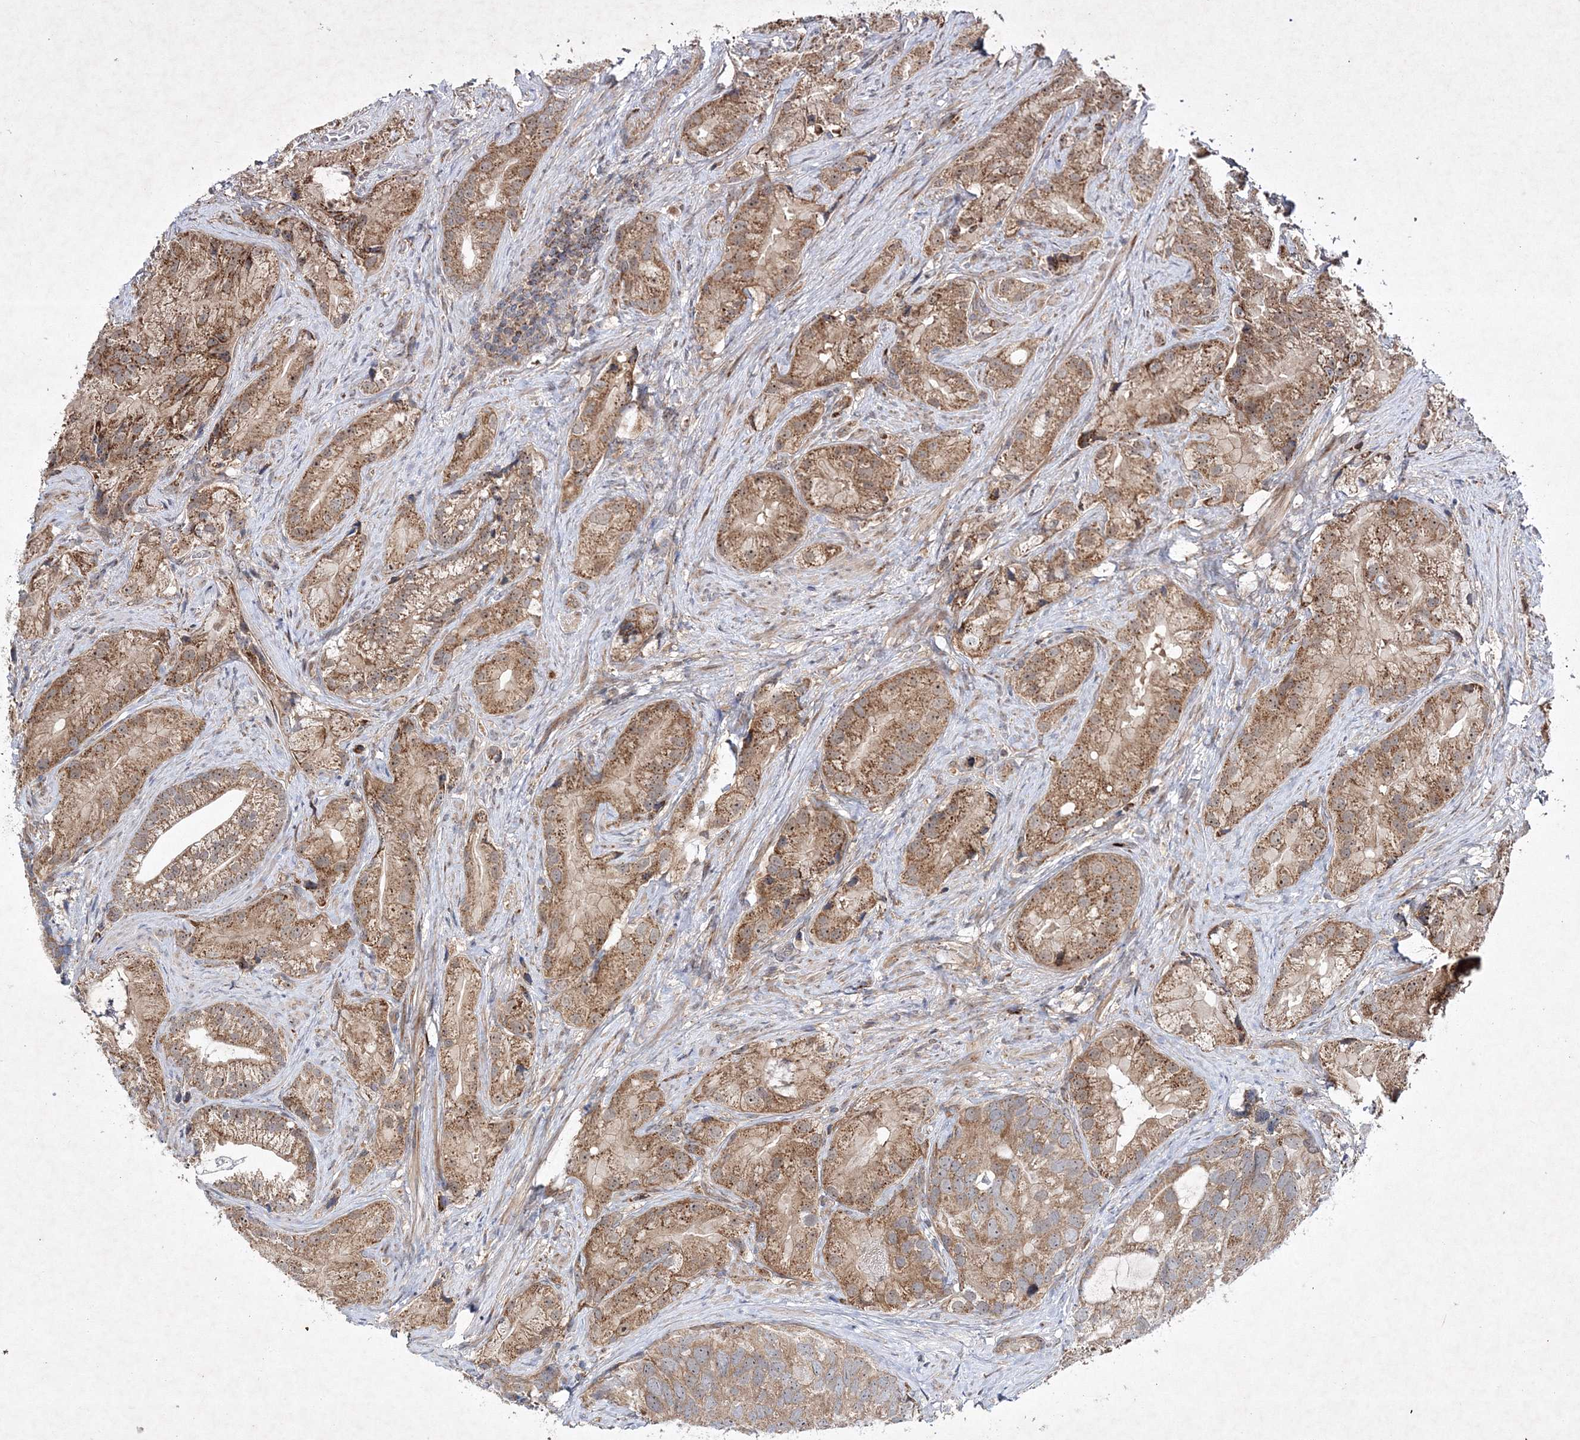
{"staining": {"intensity": "moderate", "quantity": ">75%", "location": "cytoplasmic/membranous"}, "tissue": "prostate cancer", "cell_type": "Tumor cells", "image_type": "cancer", "snomed": [{"axis": "morphology", "description": "Adenocarcinoma, Low grade"}, {"axis": "topography", "description": "Prostate"}], "caption": "An image of prostate adenocarcinoma (low-grade) stained for a protein exhibits moderate cytoplasmic/membranous brown staining in tumor cells.", "gene": "SCRN3", "patient": {"sex": "male", "age": 71}}